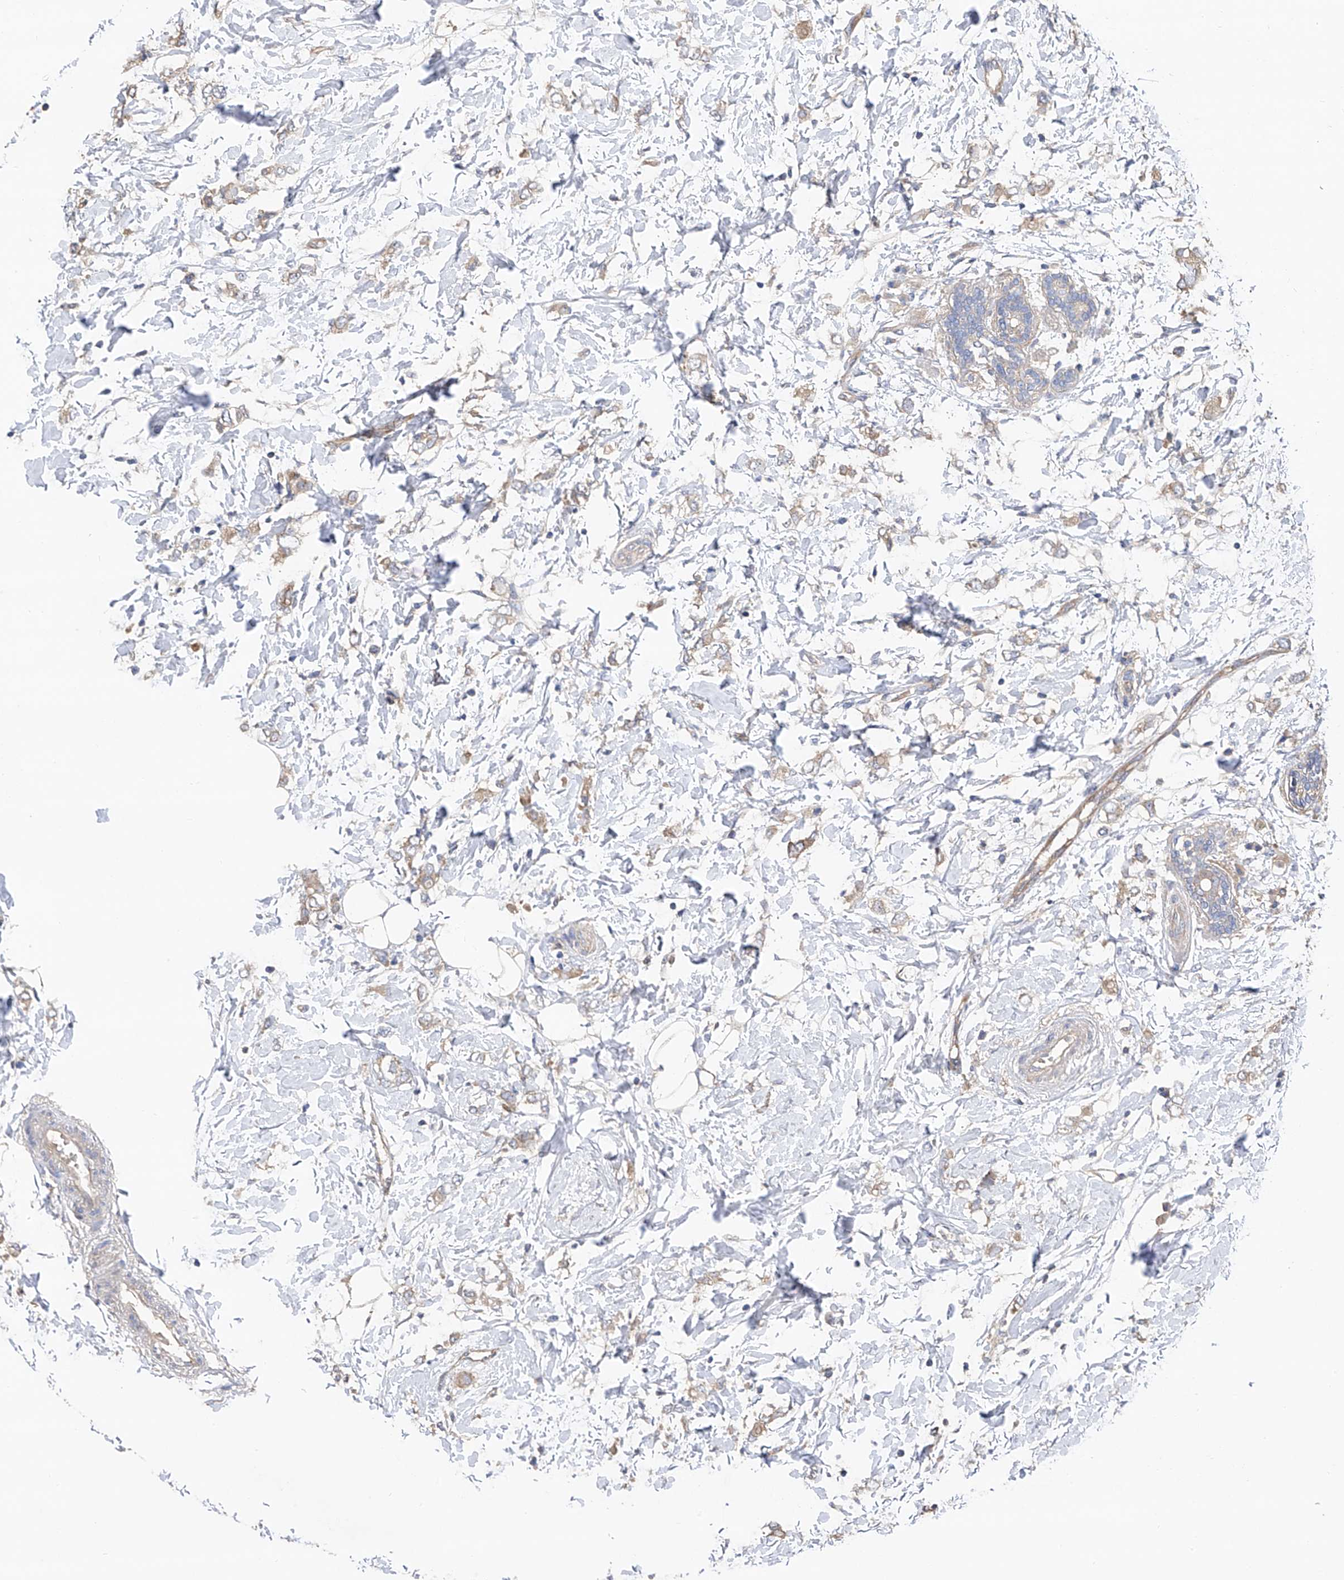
{"staining": {"intensity": "weak", "quantity": ">75%", "location": "cytoplasmic/membranous"}, "tissue": "breast cancer", "cell_type": "Tumor cells", "image_type": "cancer", "snomed": [{"axis": "morphology", "description": "Normal tissue, NOS"}, {"axis": "morphology", "description": "Lobular carcinoma"}, {"axis": "topography", "description": "Breast"}], "caption": "Breast lobular carcinoma tissue displays weak cytoplasmic/membranous staining in approximately >75% of tumor cells, visualized by immunohistochemistry.", "gene": "PTK2", "patient": {"sex": "female", "age": 47}}